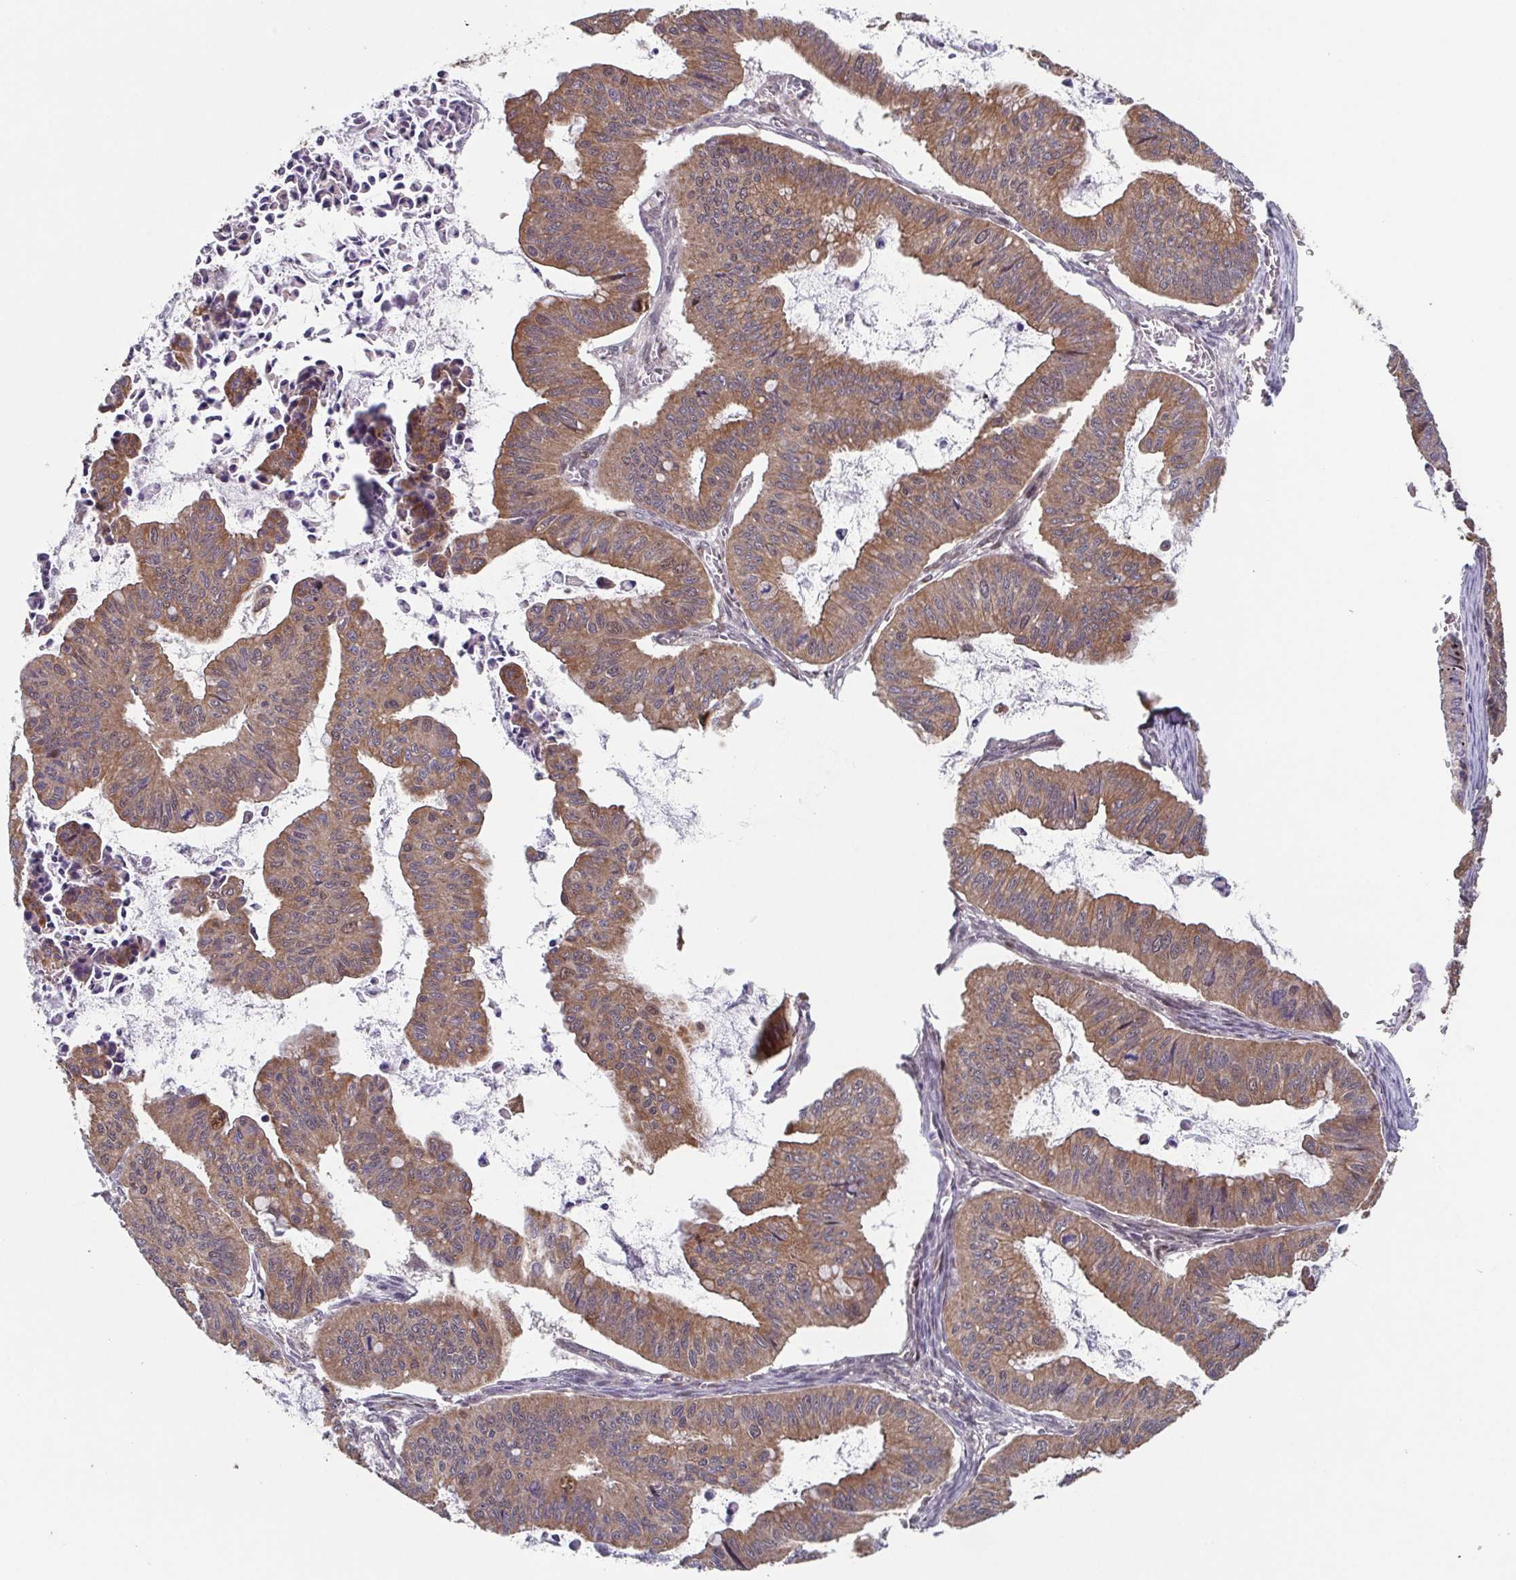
{"staining": {"intensity": "moderate", "quantity": ">75%", "location": "cytoplasmic/membranous"}, "tissue": "ovarian cancer", "cell_type": "Tumor cells", "image_type": "cancer", "snomed": [{"axis": "morphology", "description": "Cystadenocarcinoma, mucinous, NOS"}, {"axis": "topography", "description": "Ovary"}], "caption": "Ovarian mucinous cystadenocarcinoma was stained to show a protein in brown. There is medium levels of moderate cytoplasmic/membranous staining in about >75% of tumor cells.", "gene": "TTC19", "patient": {"sex": "female", "age": 72}}